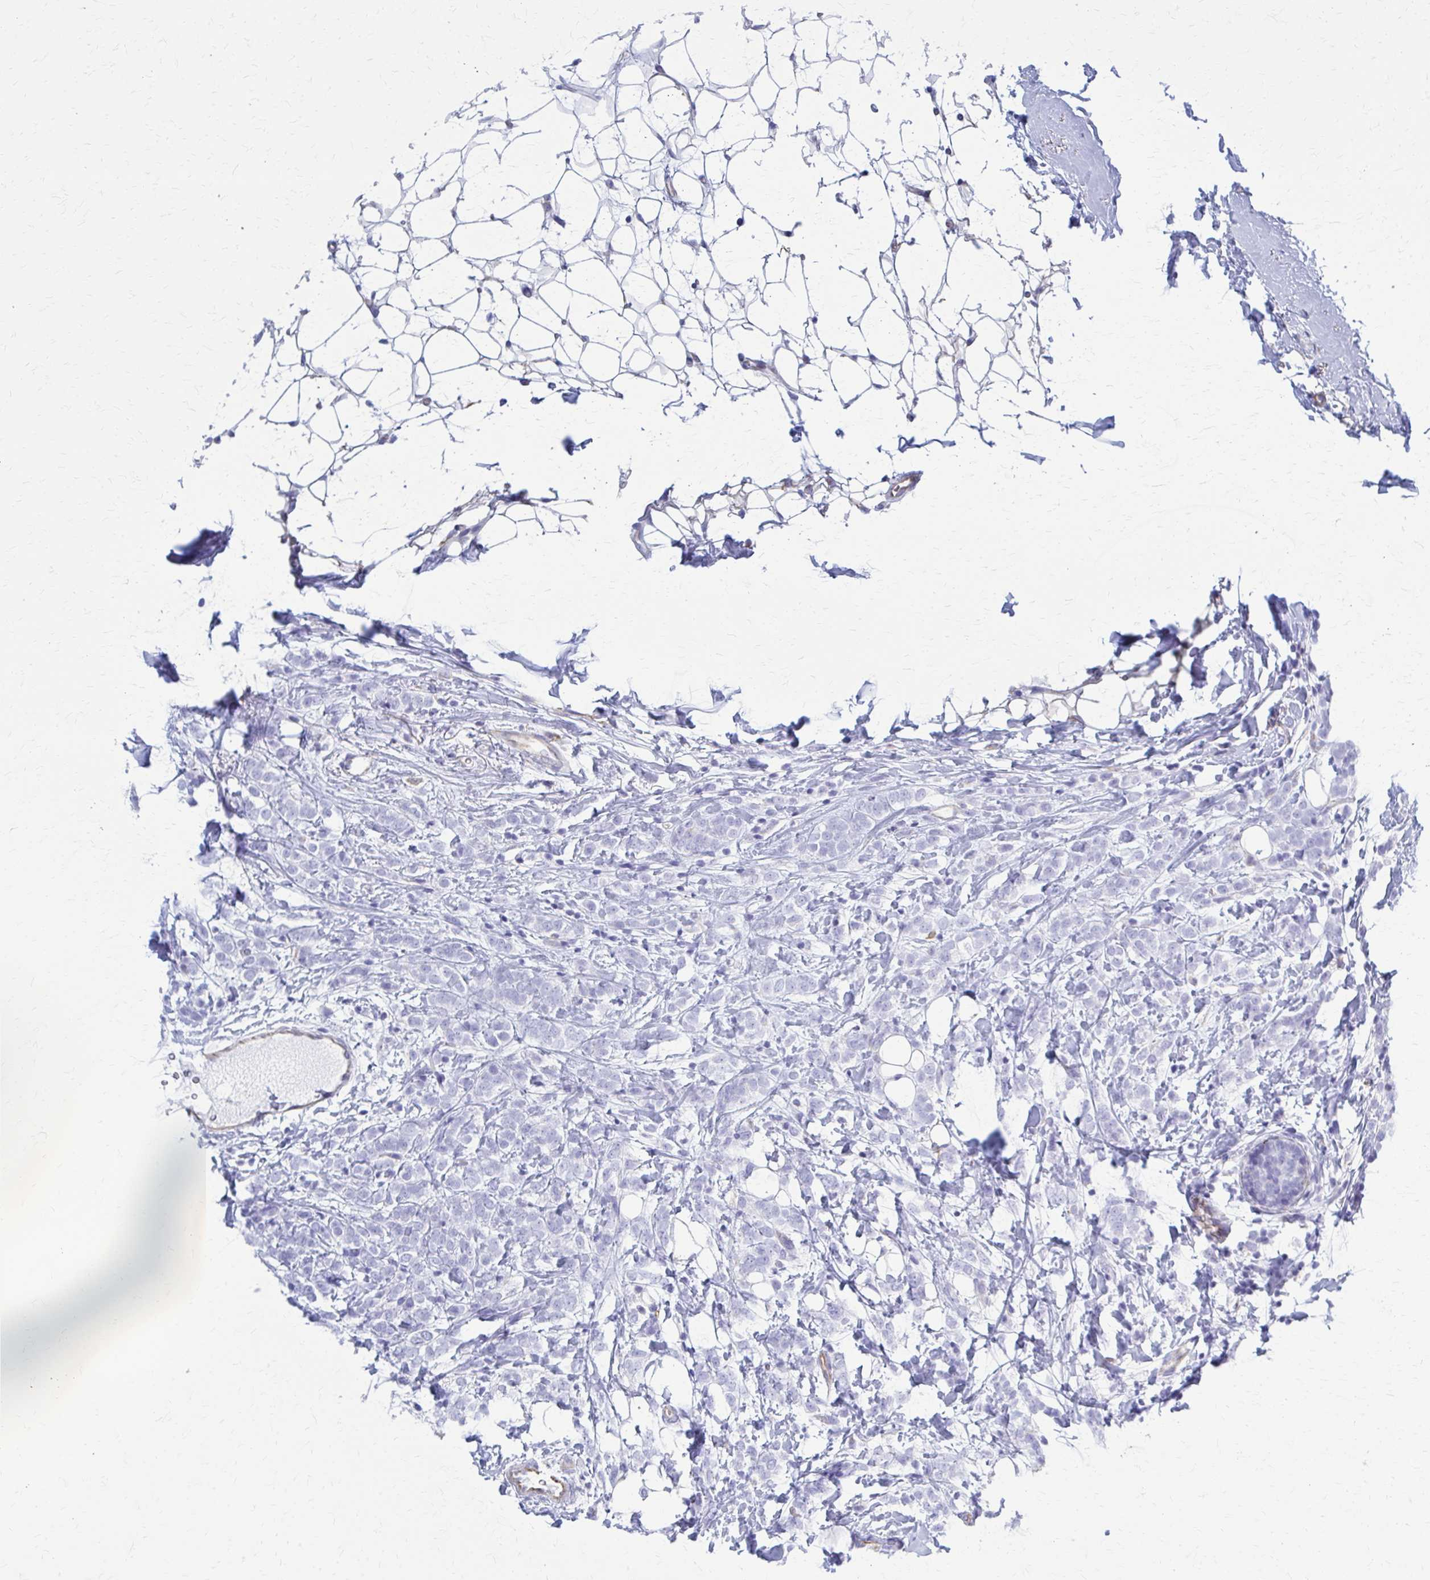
{"staining": {"intensity": "negative", "quantity": "none", "location": "none"}, "tissue": "breast cancer", "cell_type": "Tumor cells", "image_type": "cancer", "snomed": [{"axis": "morphology", "description": "Lobular carcinoma"}, {"axis": "topography", "description": "Breast"}], "caption": "Image shows no protein staining in tumor cells of lobular carcinoma (breast) tissue.", "gene": "GFAP", "patient": {"sex": "female", "age": 49}}